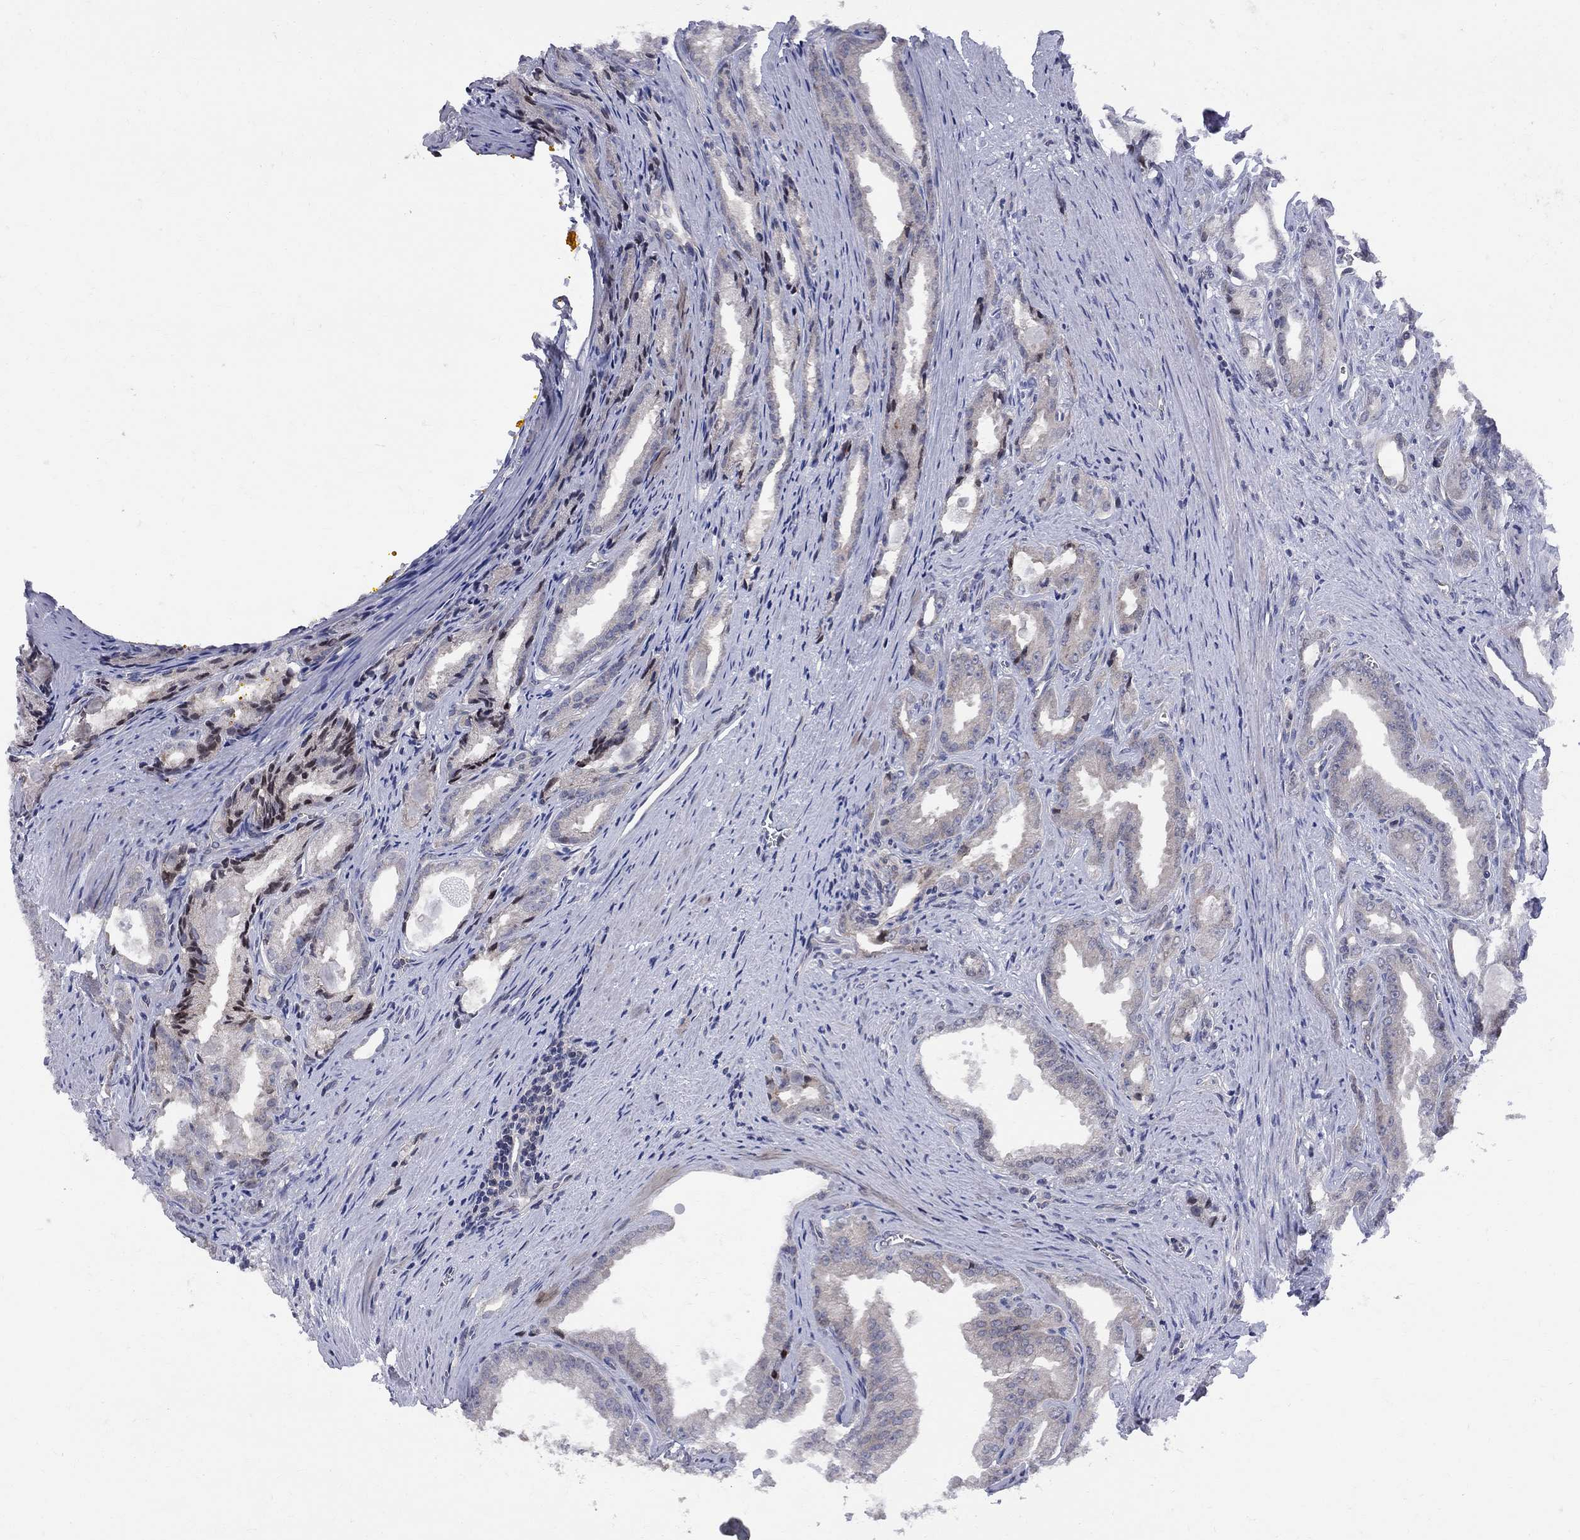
{"staining": {"intensity": "weak", "quantity": "<25%", "location": "nuclear"}, "tissue": "prostate cancer", "cell_type": "Tumor cells", "image_type": "cancer", "snomed": [{"axis": "morphology", "description": "Adenocarcinoma, NOS"}, {"axis": "morphology", "description": "Adenocarcinoma, High grade"}, {"axis": "topography", "description": "Prostate"}], "caption": "Immunohistochemistry image of prostate cancer (adenocarcinoma) stained for a protein (brown), which reveals no expression in tumor cells. (Brightfield microscopy of DAB (3,3'-diaminobenzidine) IHC at high magnification).", "gene": "CNOT11", "patient": {"sex": "male", "age": 70}}